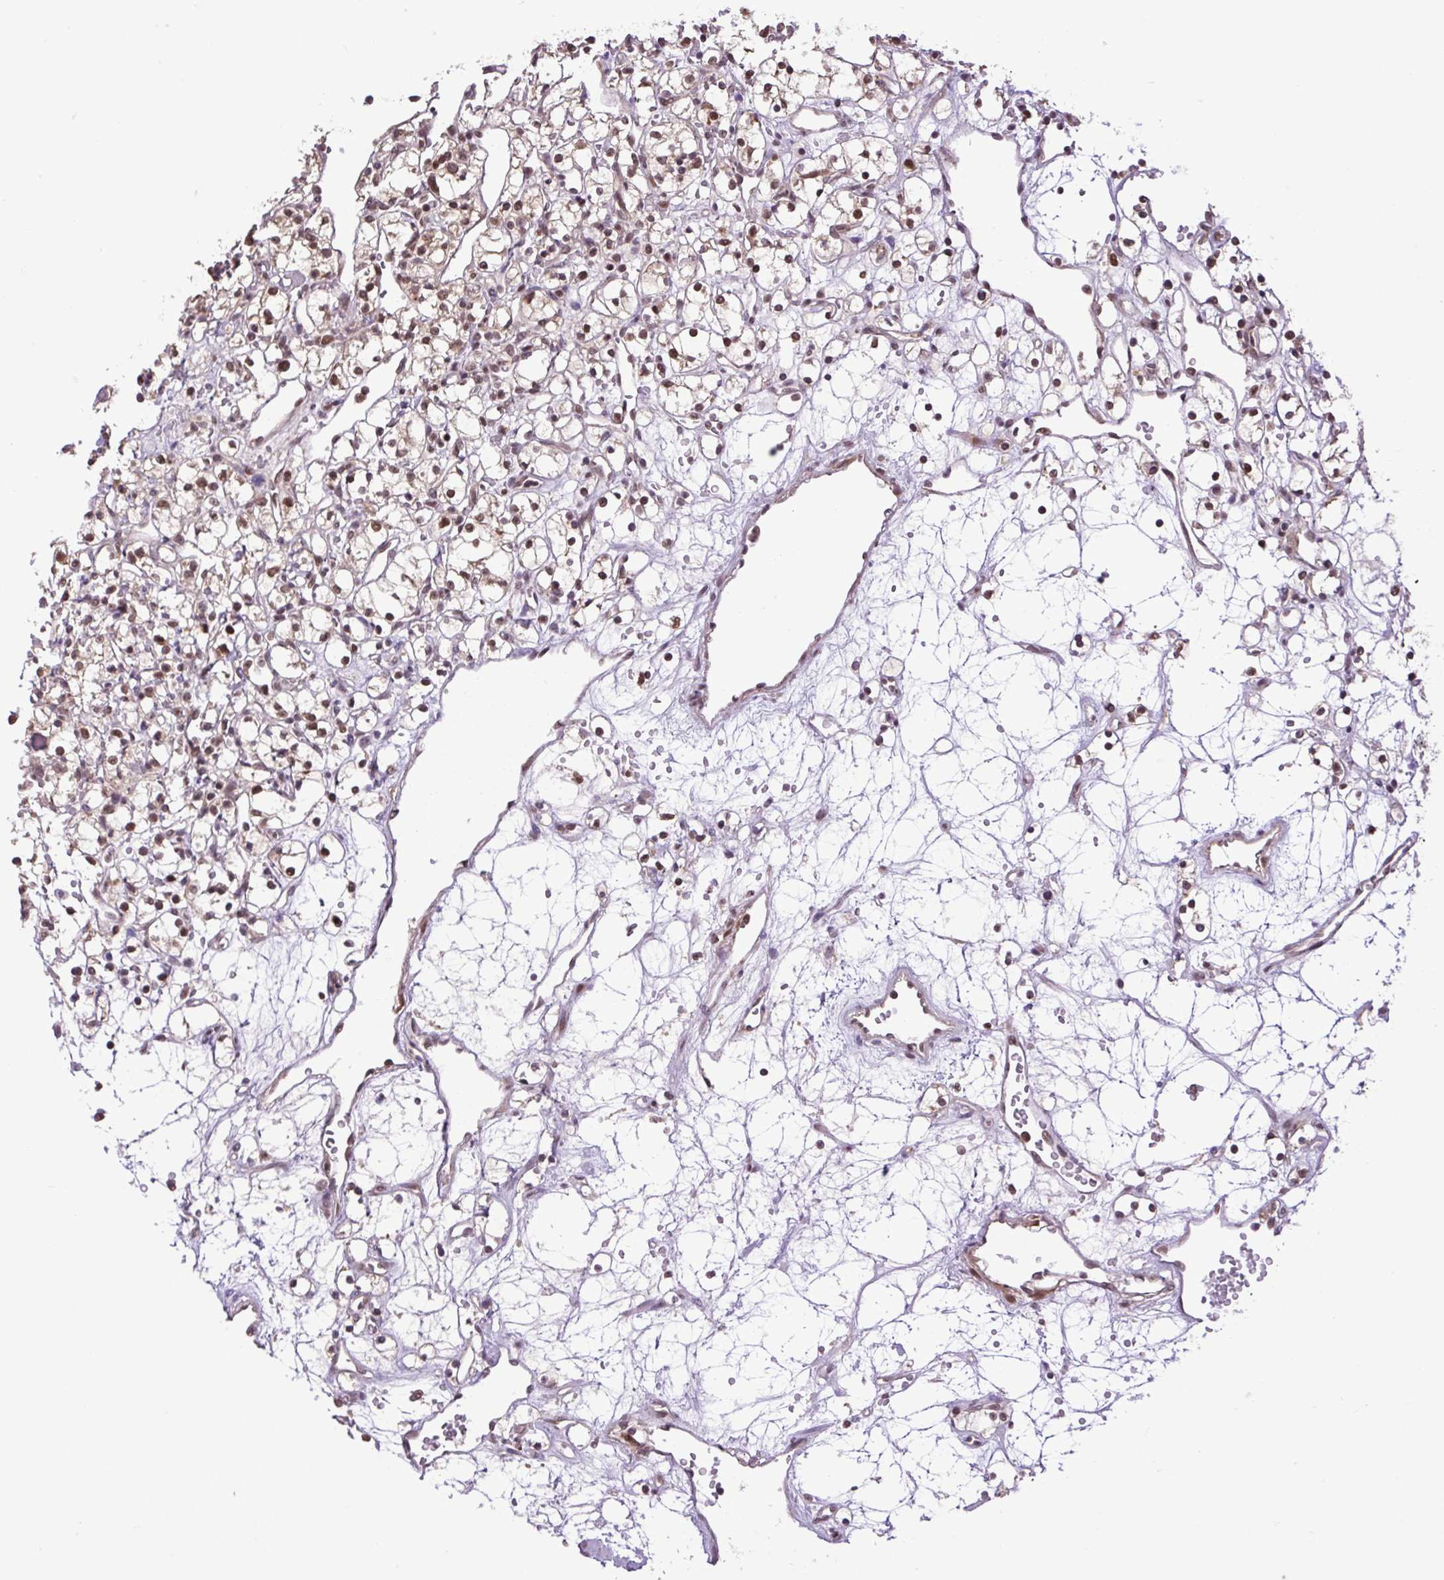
{"staining": {"intensity": "moderate", "quantity": "25%-75%", "location": "nuclear"}, "tissue": "renal cancer", "cell_type": "Tumor cells", "image_type": "cancer", "snomed": [{"axis": "morphology", "description": "Adenocarcinoma, NOS"}, {"axis": "topography", "description": "Kidney"}], "caption": "Human adenocarcinoma (renal) stained for a protein (brown) demonstrates moderate nuclear positive positivity in approximately 25%-75% of tumor cells.", "gene": "KPNA1", "patient": {"sex": "female", "age": 59}}